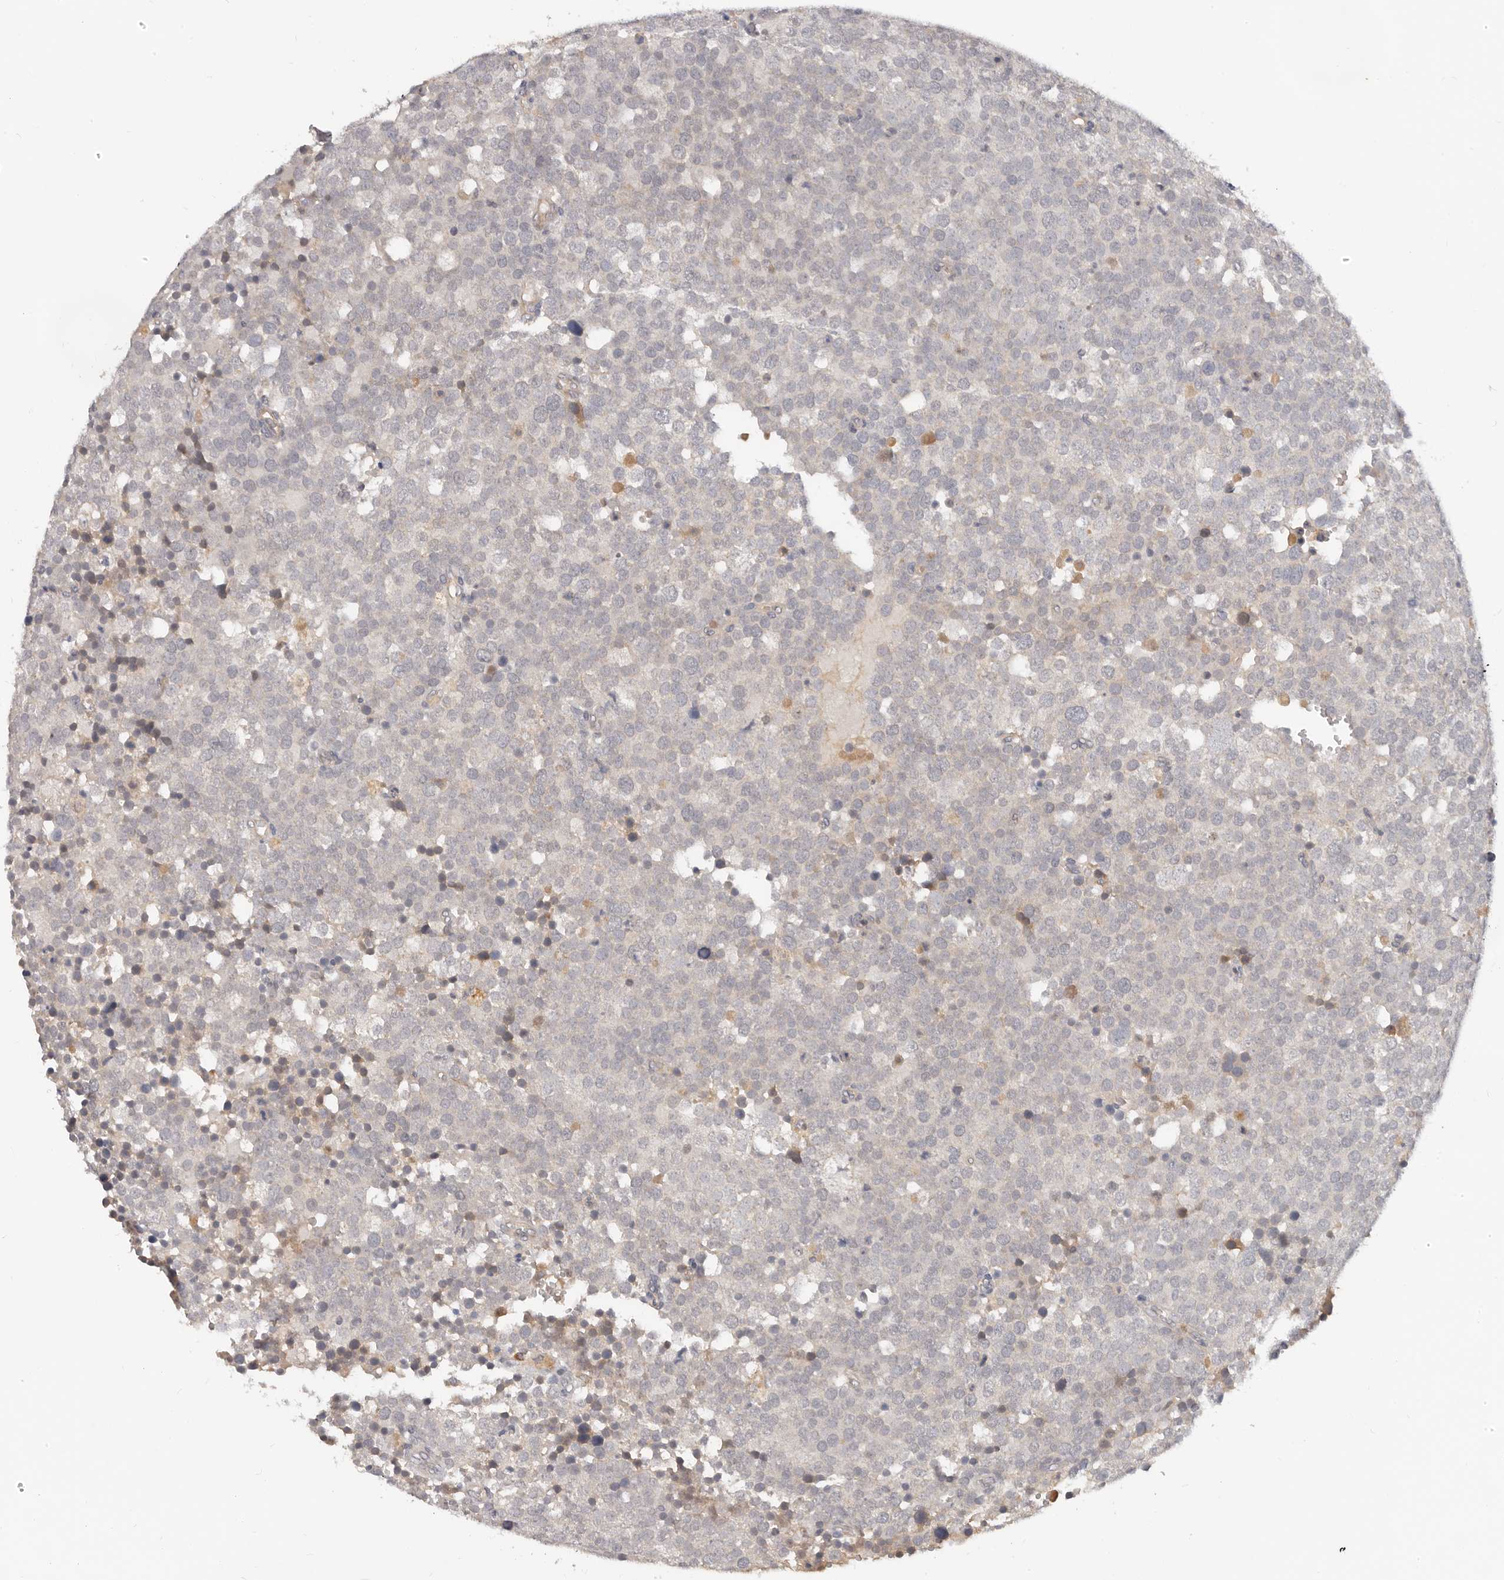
{"staining": {"intensity": "negative", "quantity": "none", "location": "none"}, "tissue": "testis cancer", "cell_type": "Tumor cells", "image_type": "cancer", "snomed": [{"axis": "morphology", "description": "Seminoma, NOS"}, {"axis": "topography", "description": "Testis"}], "caption": "Micrograph shows no significant protein expression in tumor cells of testis seminoma.", "gene": "USP49", "patient": {"sex": "male", "age": 71}}